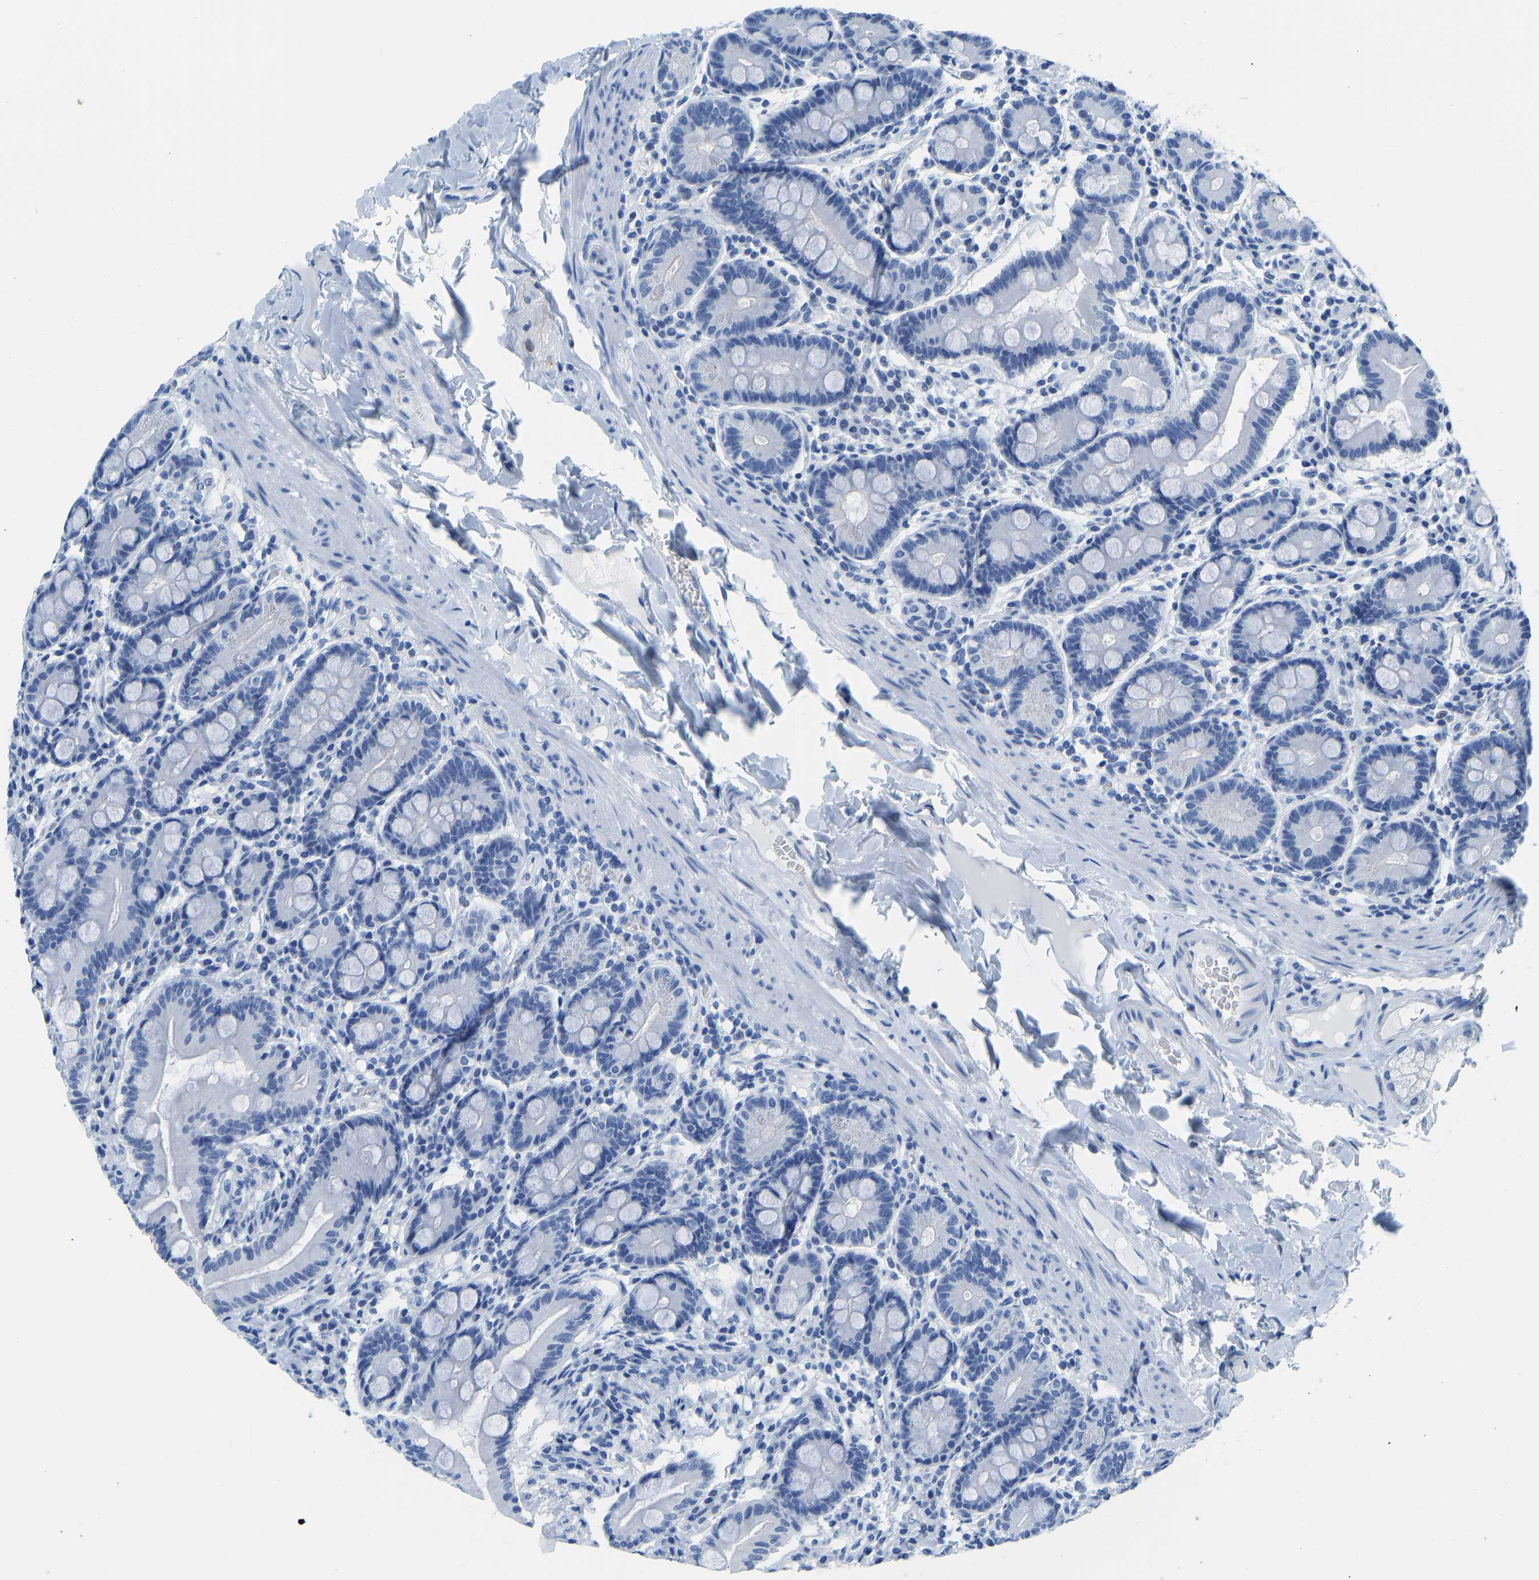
{"staining": {"intensity": "negative", "quantity": "none", "location": "none"}, "tissue": "duodenum", "cell_type": "Glandular cells", "image_type": "normal", "snomed": [{"axis": "morphology", "description": "Normal tissue, NOS"}, {"axis": "topography", "description": "Duodenum"}], "caption": "A high-resolution micrograph shows immunohistochemistry staining of benign duodenum, which shows no significant staining in glandular cells. Nuclei are stained in blue.", "gene": "SERPINB3", "patient": {"sex": "male", "age": 50}}